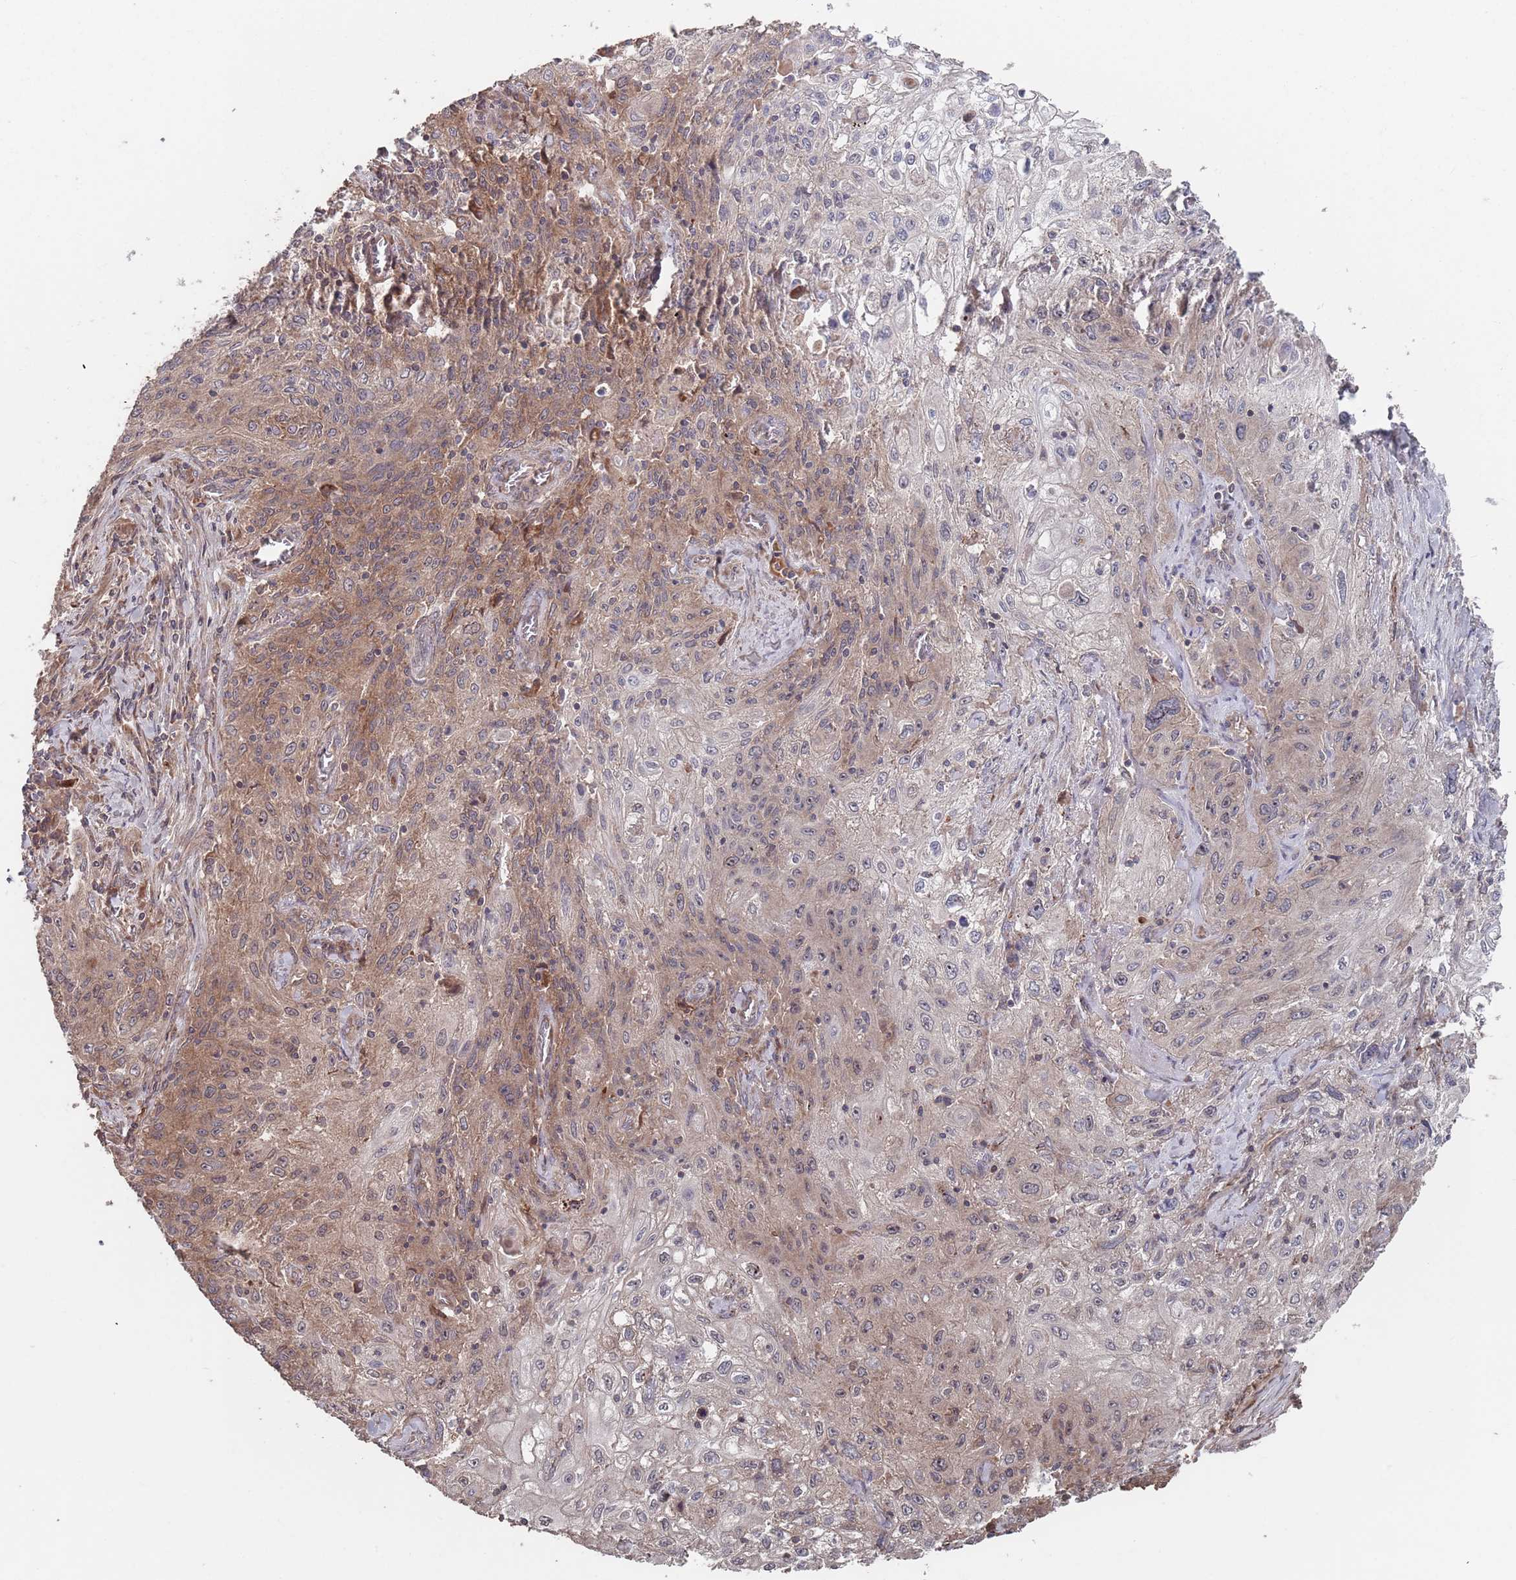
{"staining": {"intensity": "weak", "quantity": "25%-75%", "location": "cytoplasmic/membranous"}, "tissue": "lung cancer", "cell_type": "Tumor cells", "image_type": "cancer", "snomed": [{"axis": "morphology", "description": "Squamous cell carcinoma, NOS"}, {"axis": "topography", "description": "Lung"}], "caption": "Protein staining of squamous cell carcinoma (lung) tissue exhibits weak cytoplasmic/membranous staining in approximately 25%-75% of tumor cells.", "gene": "UNC45A", "patient": {"sex": "female", "age": 69}}